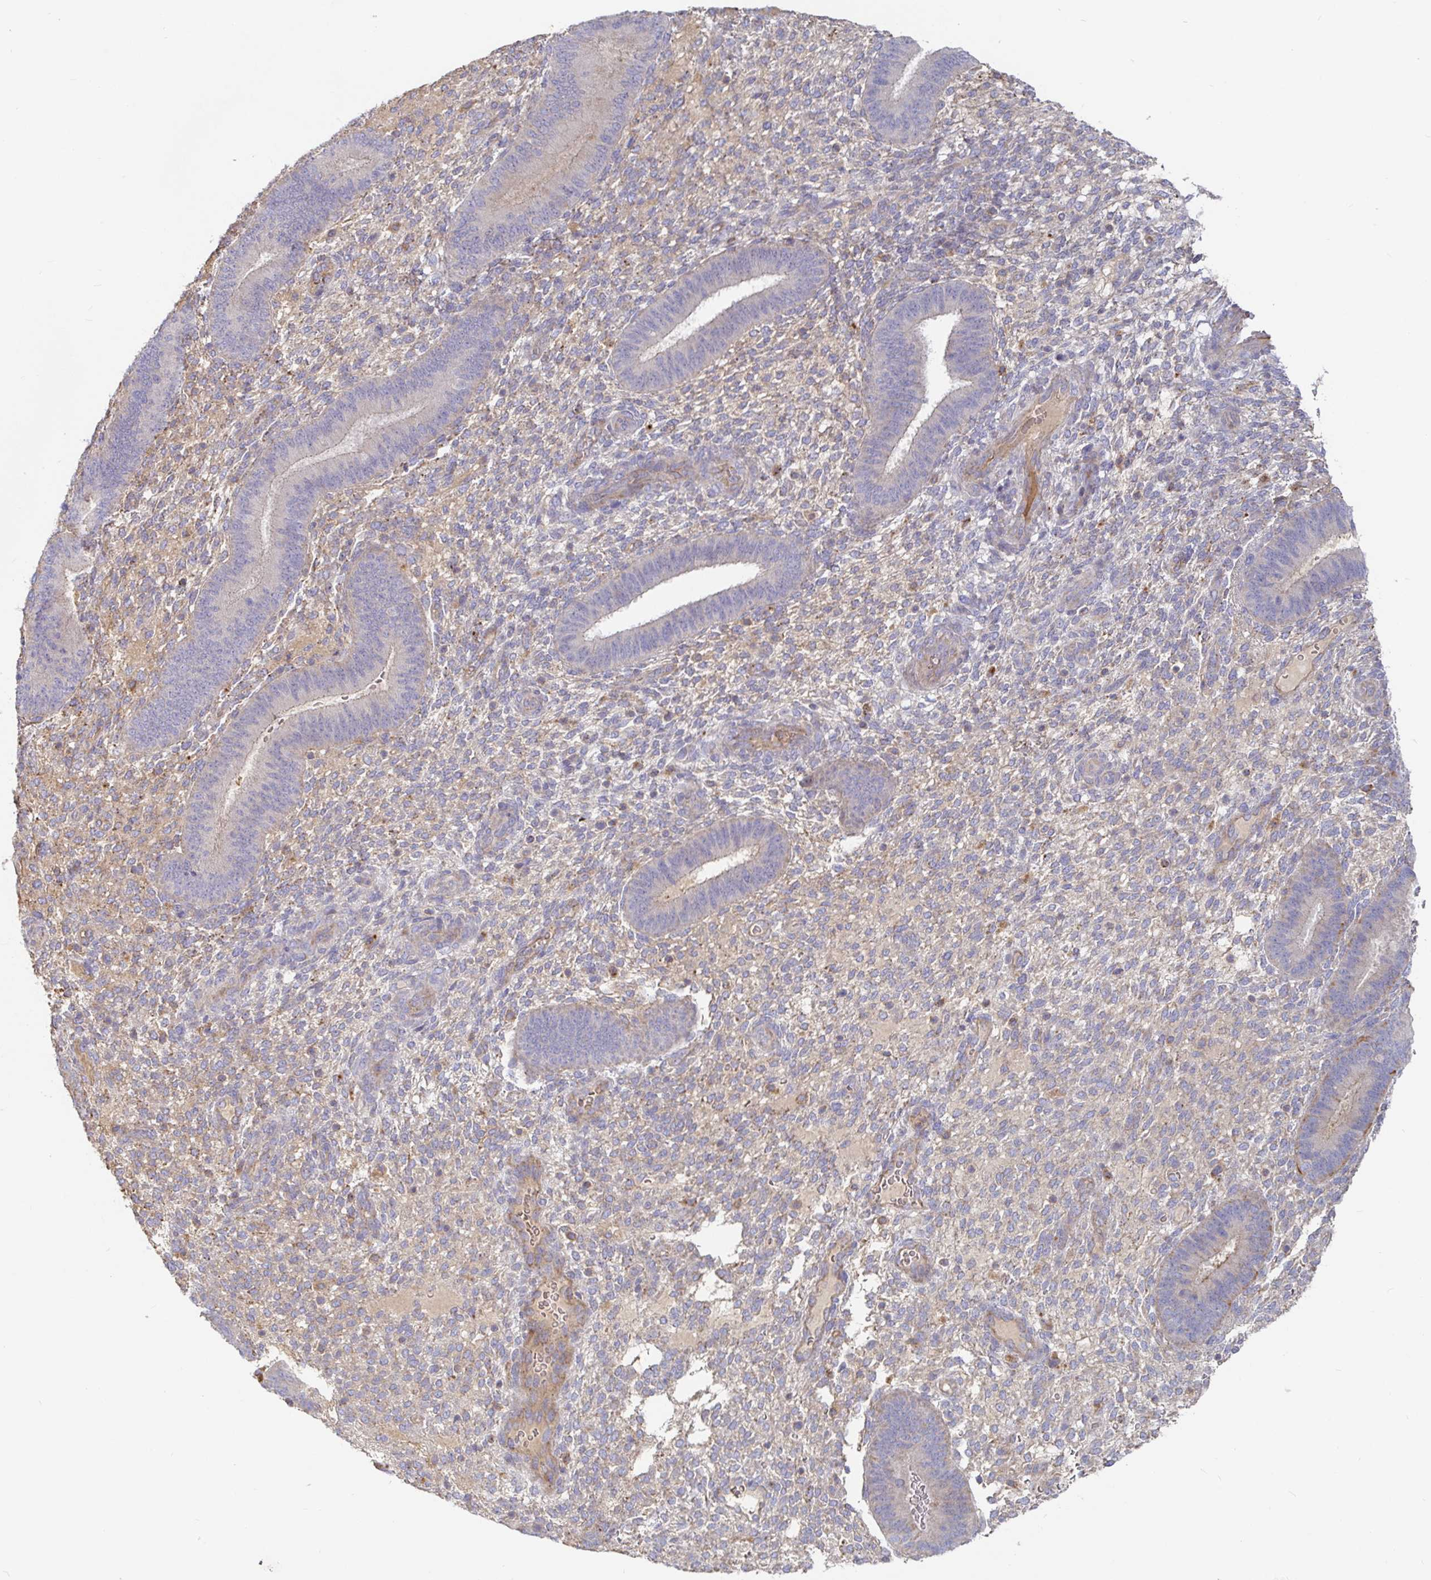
{"staining": {"intensity": "negative", "quantity": "none", "location": "none"}, "tissue": "endometrium", "cell_type": "Cells in endometrial stroma", "image_type": "normal", "snomed": [{"axis": "morphology", "description": "Normal tissue, NOS"}, {"axis": "topography", "description": "Endometrium"}], "caption": "Photomicrograph shows no protein positivity in cells in endometrial stroma of normal endometrium.", "gene": "IRAK2", "patient": {"sex": "female", "age": 39}}